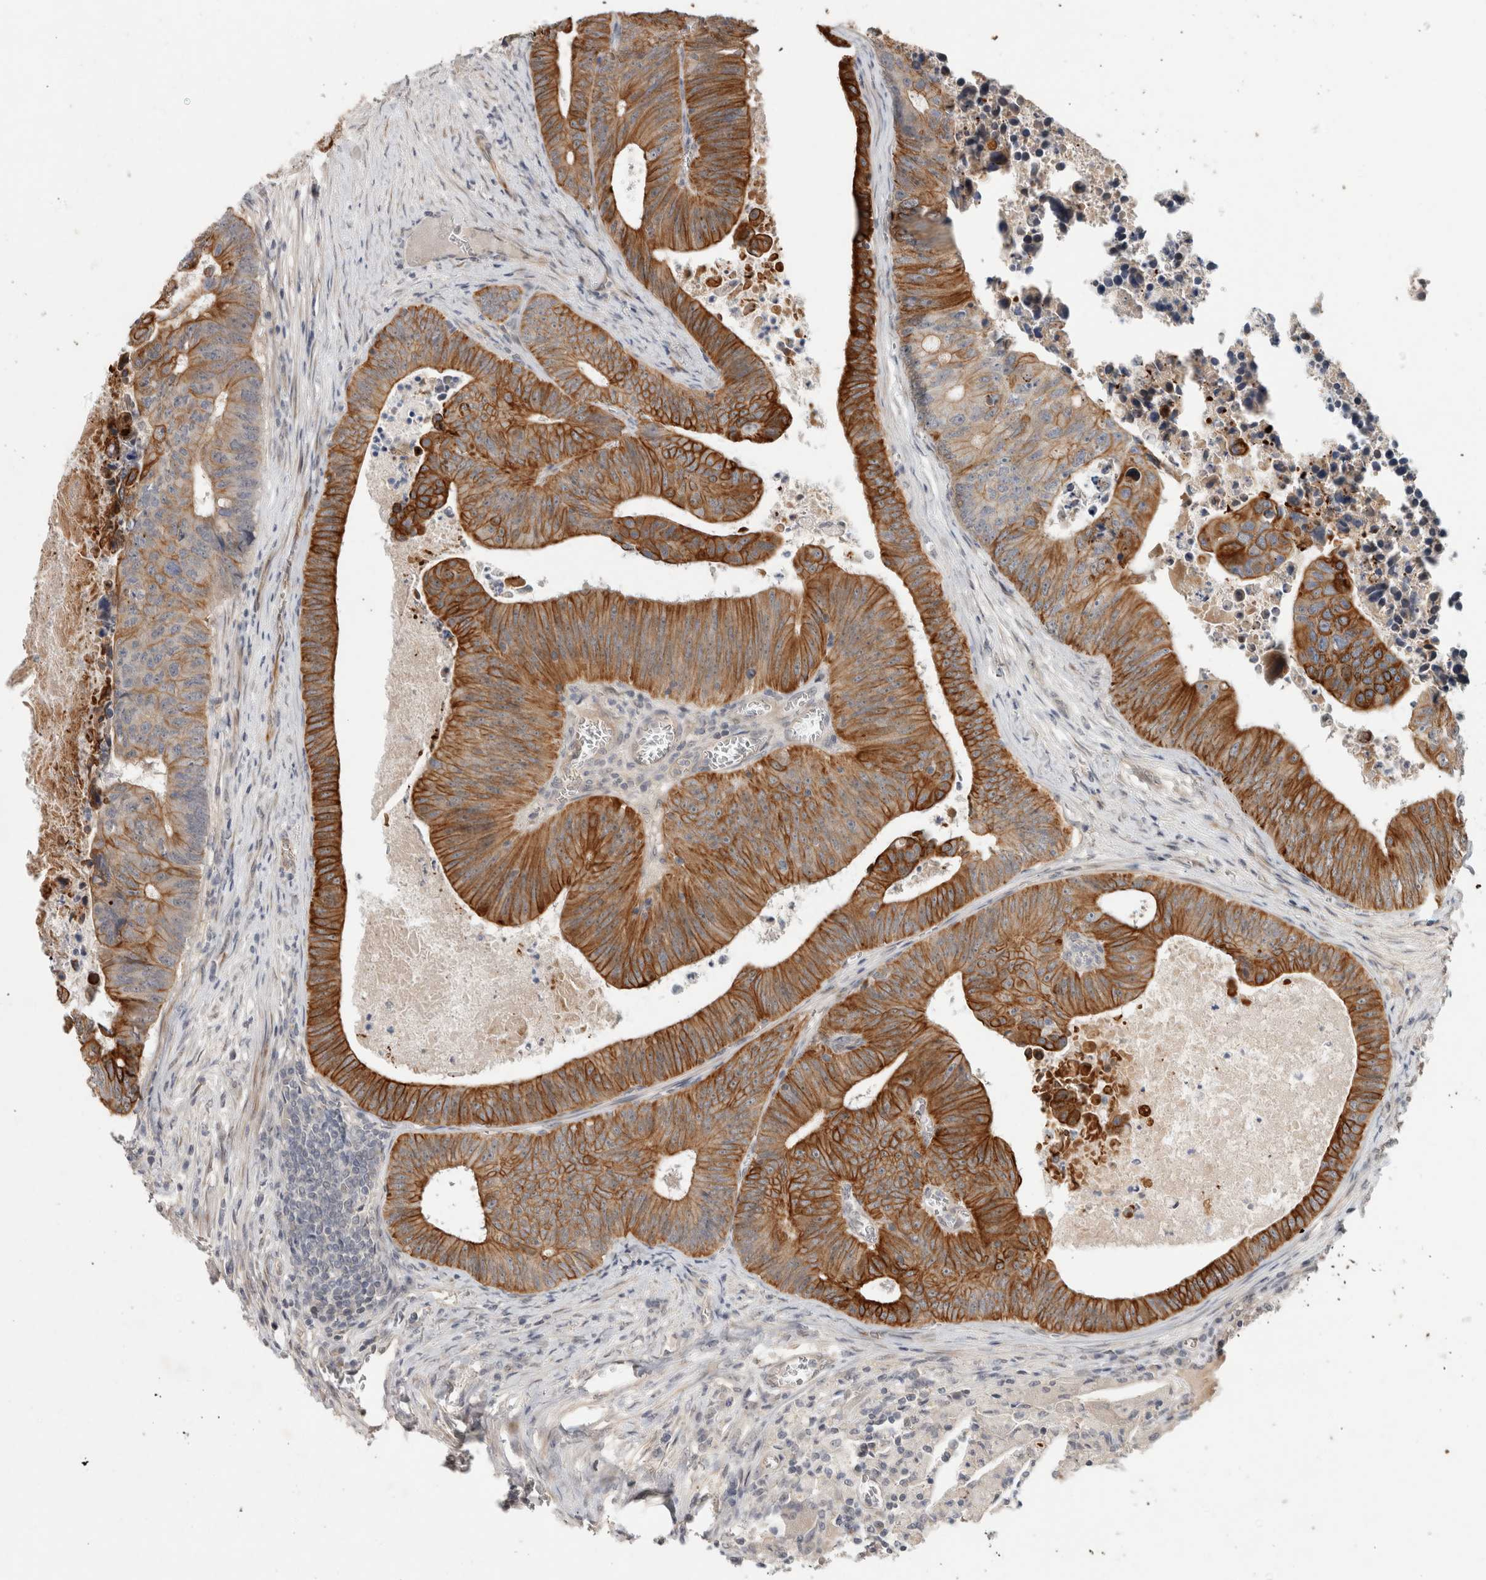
{"staining": {"intensity": "strong", "quantity": ">75%", "location": "cytoplasmic/membranous"}, "tissue": "colorectal cancer", "cell_type": "Tumor cells", "image_type": "cancer", "snomed": [{"axis": "morphology", "description": "Adenocarcinoma, NOS"}, {"axis": "topography", "description": "Colon"}], "caption": "The image displays a brown stain indicating the presence of a protein in the cytoplasmic/membranous of tumor cells in colorectal adenocarcinoma. The staining was performed using DAB, with brown indicating positive protein expression. Nuclei are stained blue with hematoxylin.", "gene": "CRISPLD1", "patient": {"sex": "male", "age": 87}}